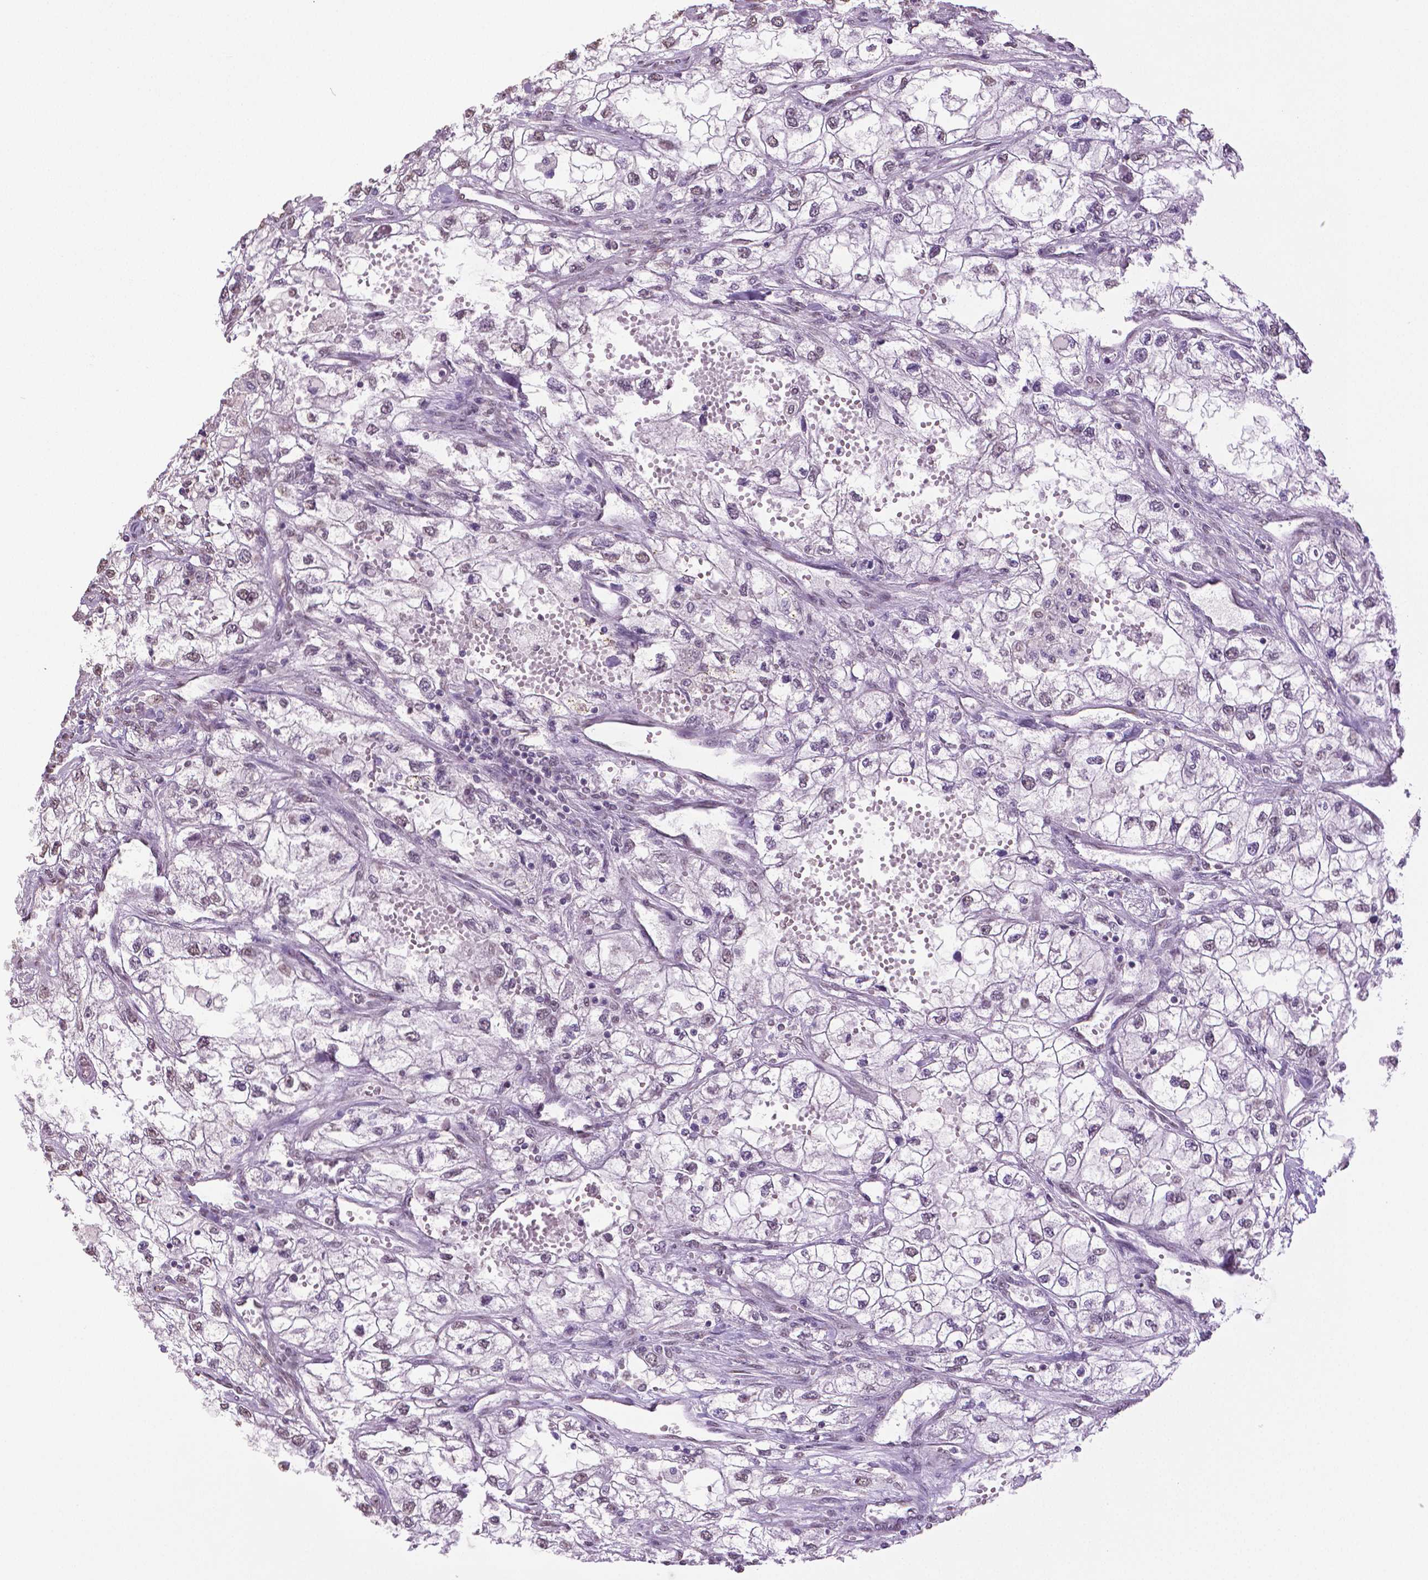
{"staining": {"intensity": "negative", "quantity": "none", "location": "none"}, "tissue": "renal cancer", "cell_type": "Tumor cells", "image_type": "cancer", "snomed": [{"axis": "morphology", "description": "Adenocarcinoma, NOS"}, {"axis": "topography", "description": "Kidney"}], "caption": "Tumor cells are negative for protein expression in human adenocarcinoma (renal). (DAB immunohistochemistry visualized using brightfield microscopy, high magnification).", "gene": "IGF2BP1", "patient": {"sex": "male", "age": 59}}